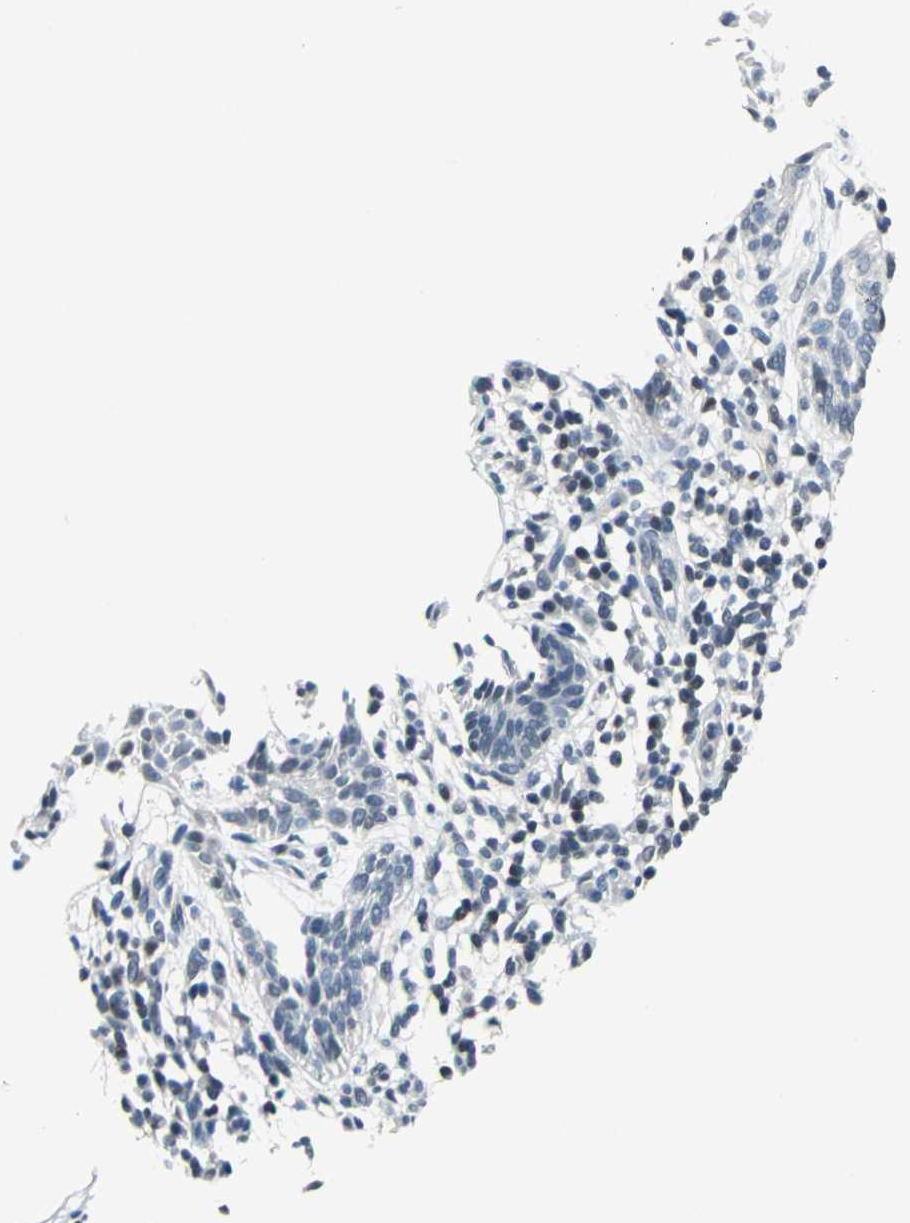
{"staining": {"intensity": "negative", "quantity": "none", "location": "none"}, "tissue": "skin cancer", "cell_type": "Tumor cells", "image_type": "cancer", "snomed": [{"axis": "morphology", "description": "Normal tissue, NOS"}, {"axis": "morphology", "description": "Basal cell carcinoma"}, {"axis": "topography", "description": "Skin"}], "caption": "A high-resolution image shows immunohistochemistry staining of basal cell carcinoma (skin), which demonstrates no significant positivity in tumor cells. The staining was performed using DAB (3,3'-diaminobenzidine) to visualize the protein expression in brown, while the nuclei were stained in blue with hematoxylin (Magnification: 20x).", "gene": "PSME1", "patient": {"sex": "female", "age": 69}}